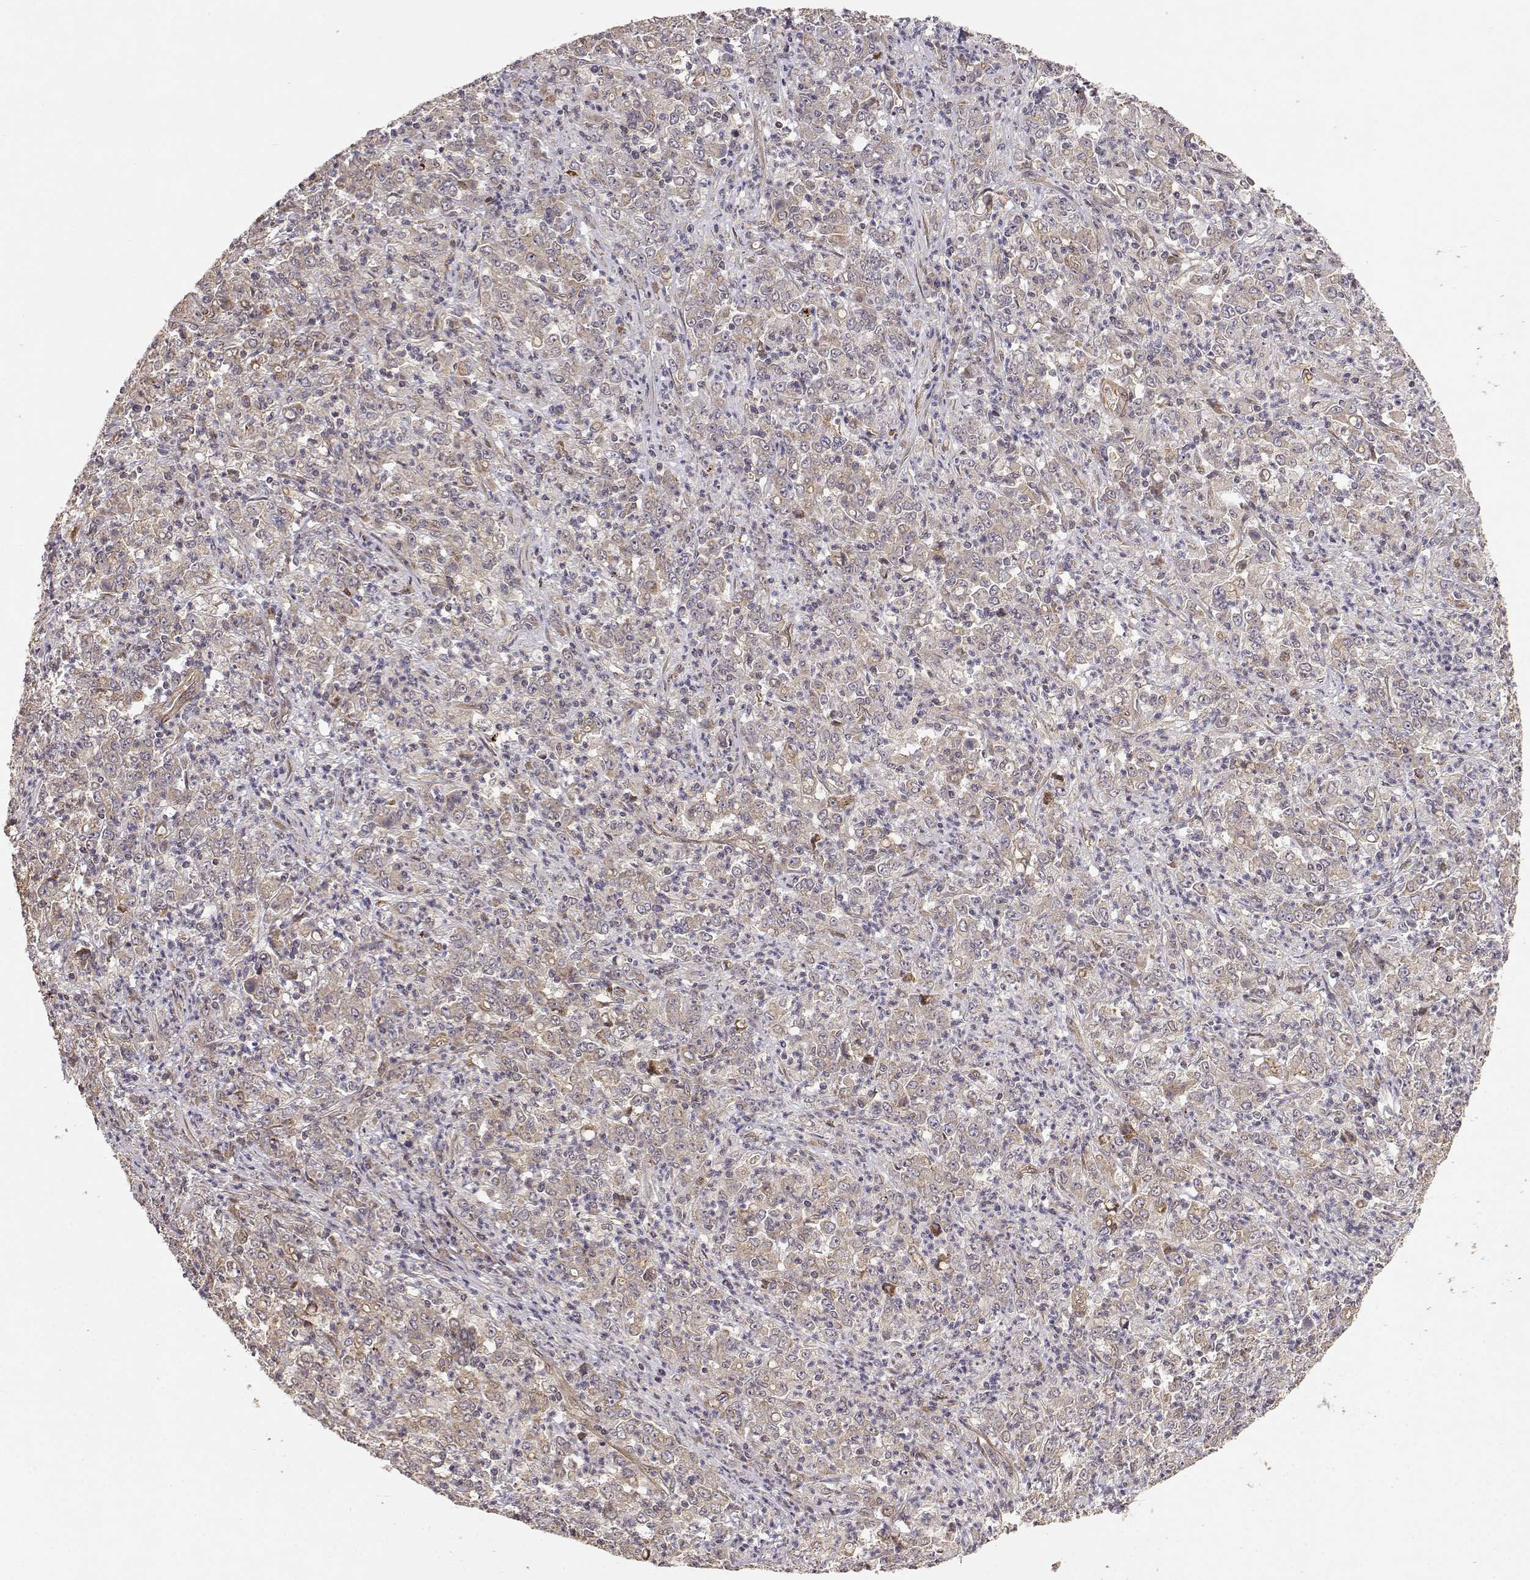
{"staining": {"intensity": "weak", "quantity": ">75%", "location": "cytoplasmic/membranous"}, "tissue": "stomach cancer", "cell_type": "Tumor cells", "image_type": "cancer", "snomed": [{"axis": "morphology", "description": "Adenocarcinoma, NOS"}, {"axis": "topography", "description": "Stomach, lower"}], "caption": "Adenocarcinoma (stomach) stained for a protein reveals weak cytoplasmic/membranous positivity in tumor cells.", "gene": "PICK1", "patient": {"sex": "female", "age": 71}}